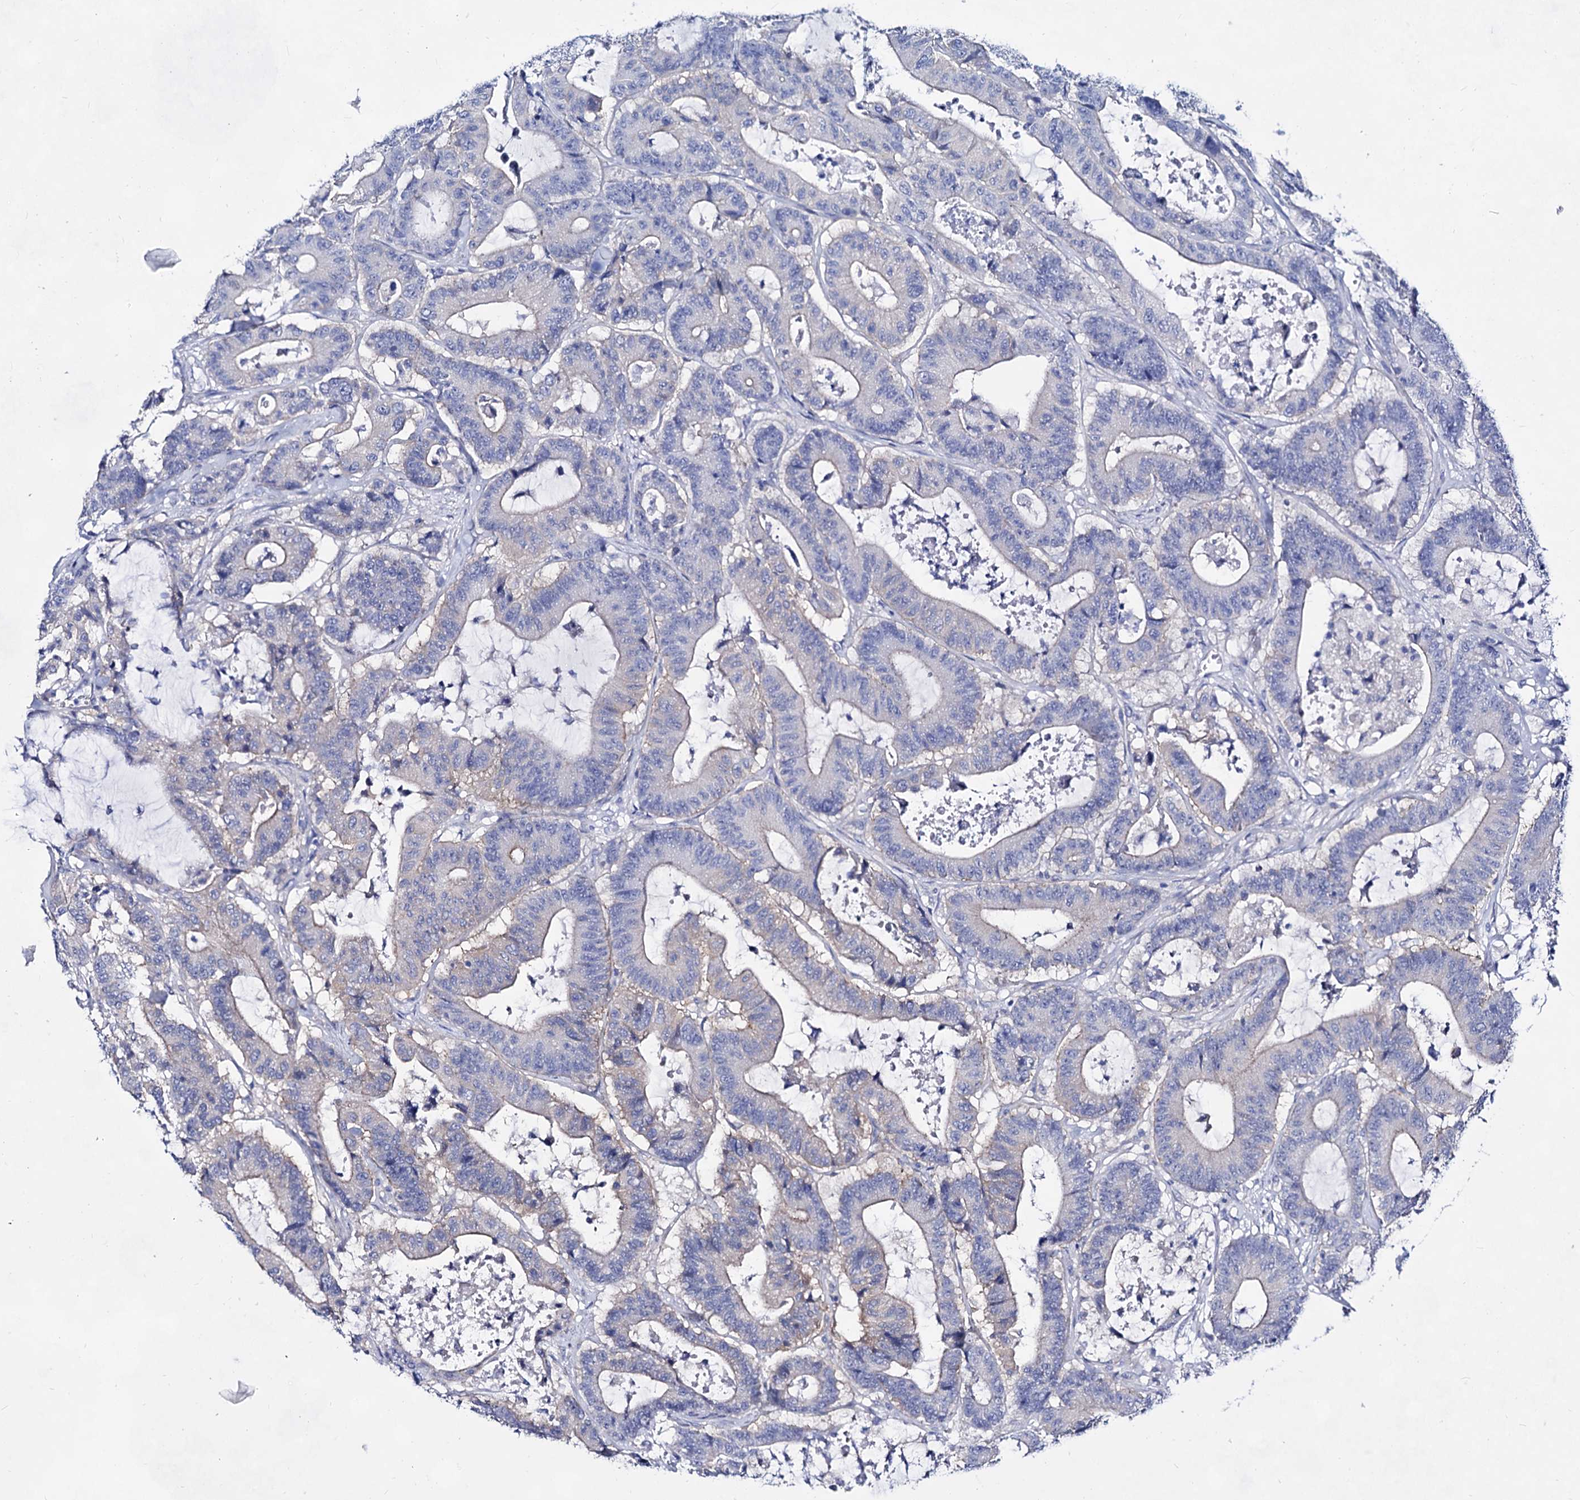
{"staining": {"intensity": "weak", "quantity": "<25%", "location": "cytoplasmic/membranous"}, "tissue": "colorectal cancer", "cell_type": "Tumor cells", "image_type": "cancer", "snomed": [{"axis": "morphology", "description": "Adenocarcinoma, NOS"}, {"axis": "topography", "description": "Colon"}], "caption": "Colorectal adenocarcinoma was stained to show a protein in brown. There is no significant staining in tumor cells. Brightfield microscopy of IHC stained with DAB (3,3'-diaminobenzidine) (brown) and hematoxylin (blue), captured at high magnification.", "gene": "PLIN1", "patient": {"sex": "female", "age": 84}}